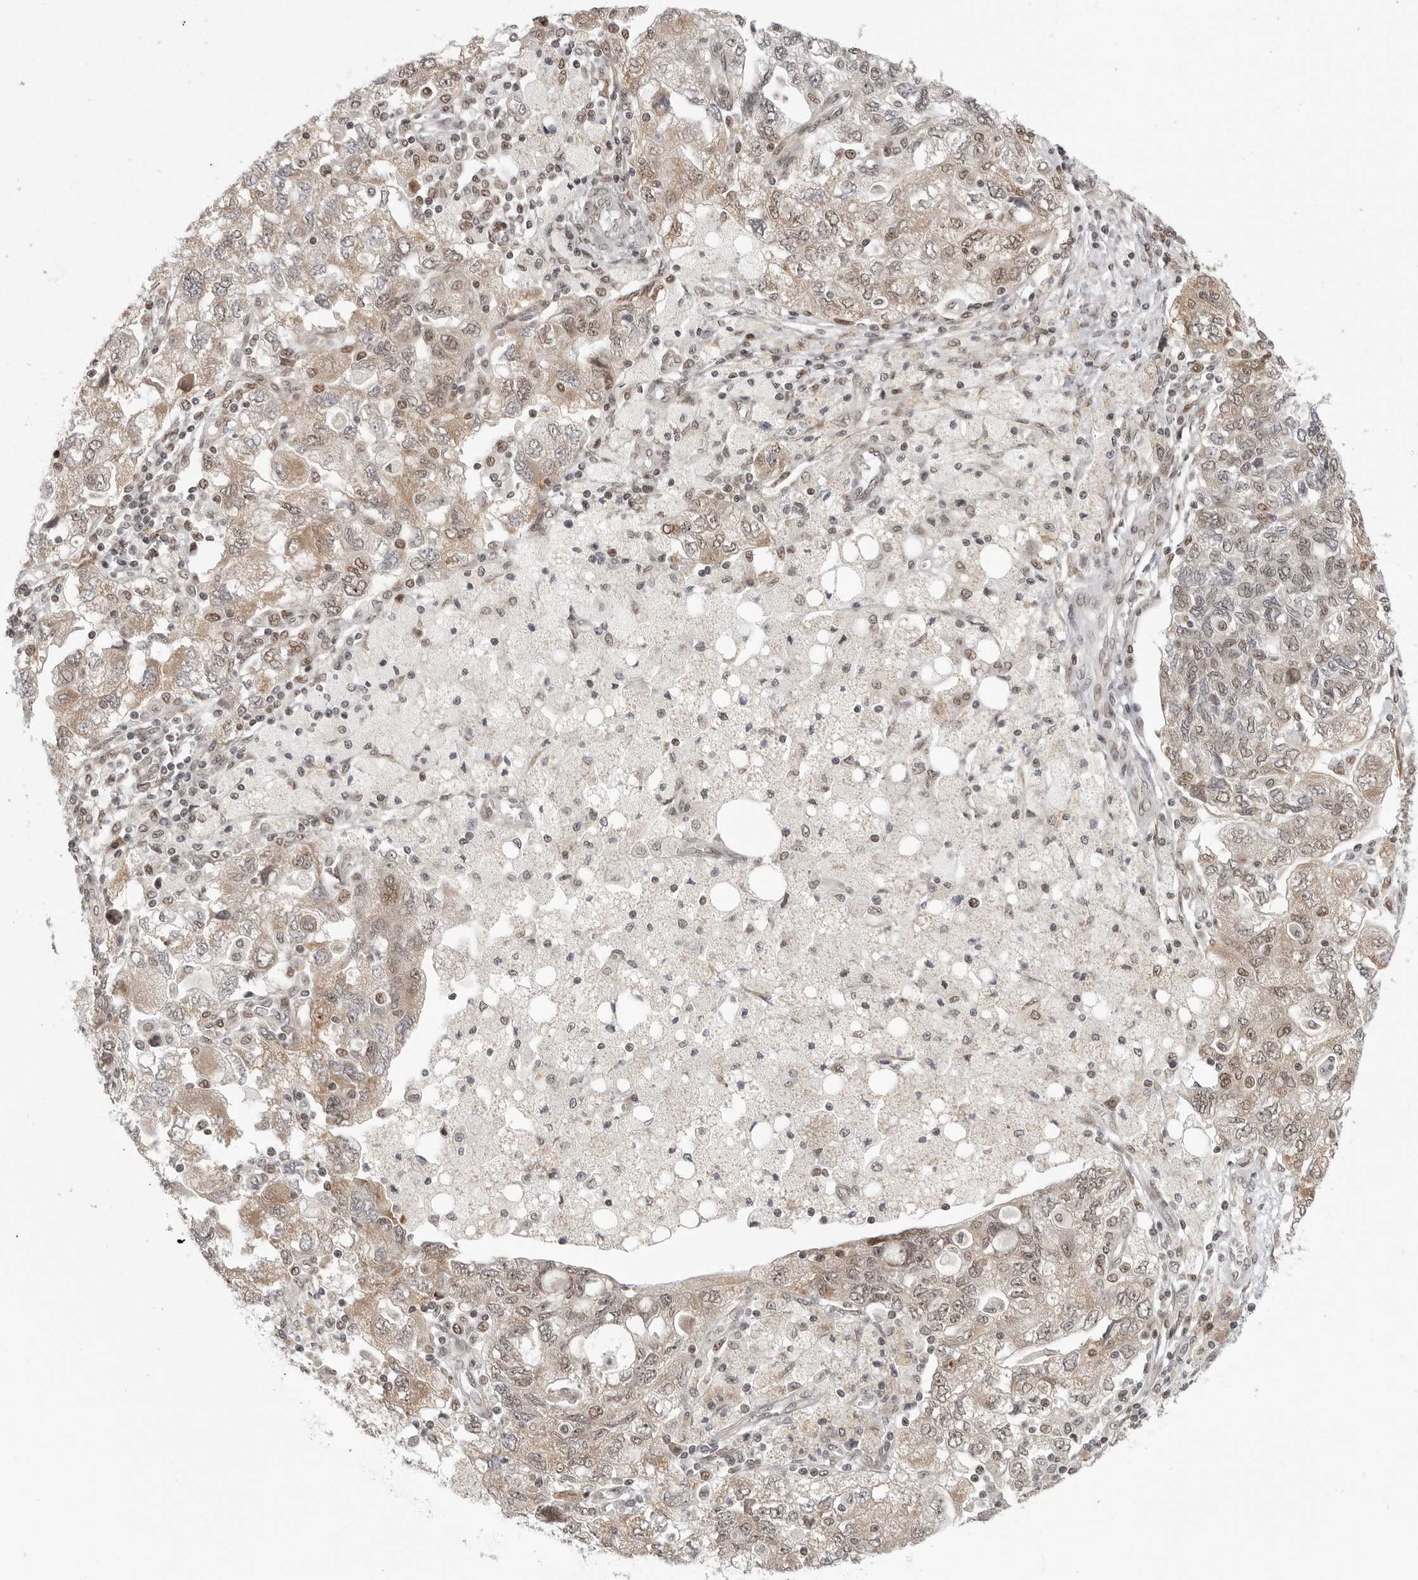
{"staining": {"intensity": "weak", "quantity": ">75%", "location": "cytoplasmic/membranous,nuclear"}, "tissue": "ovarian cancer", "cell_type": "Tumor cells", "image_type": "cancer", "snomed": [{"axis": "morphology", "description": "Carcinoma, NOS"}, {"axis": "morphology", "description": "Cystadenocarcinoma, serous, NOS"}, {"axis": "topography", "description": "Ovary"}], "caption": "Immunohistochemical staining of human ovarian cancer displays low levels of weak cytoplasmic/membranous and nuclear positivity in about >75% of tumor cells.", "gene": "PRDM10", "patient": {"sex": "female", "age": 69}}